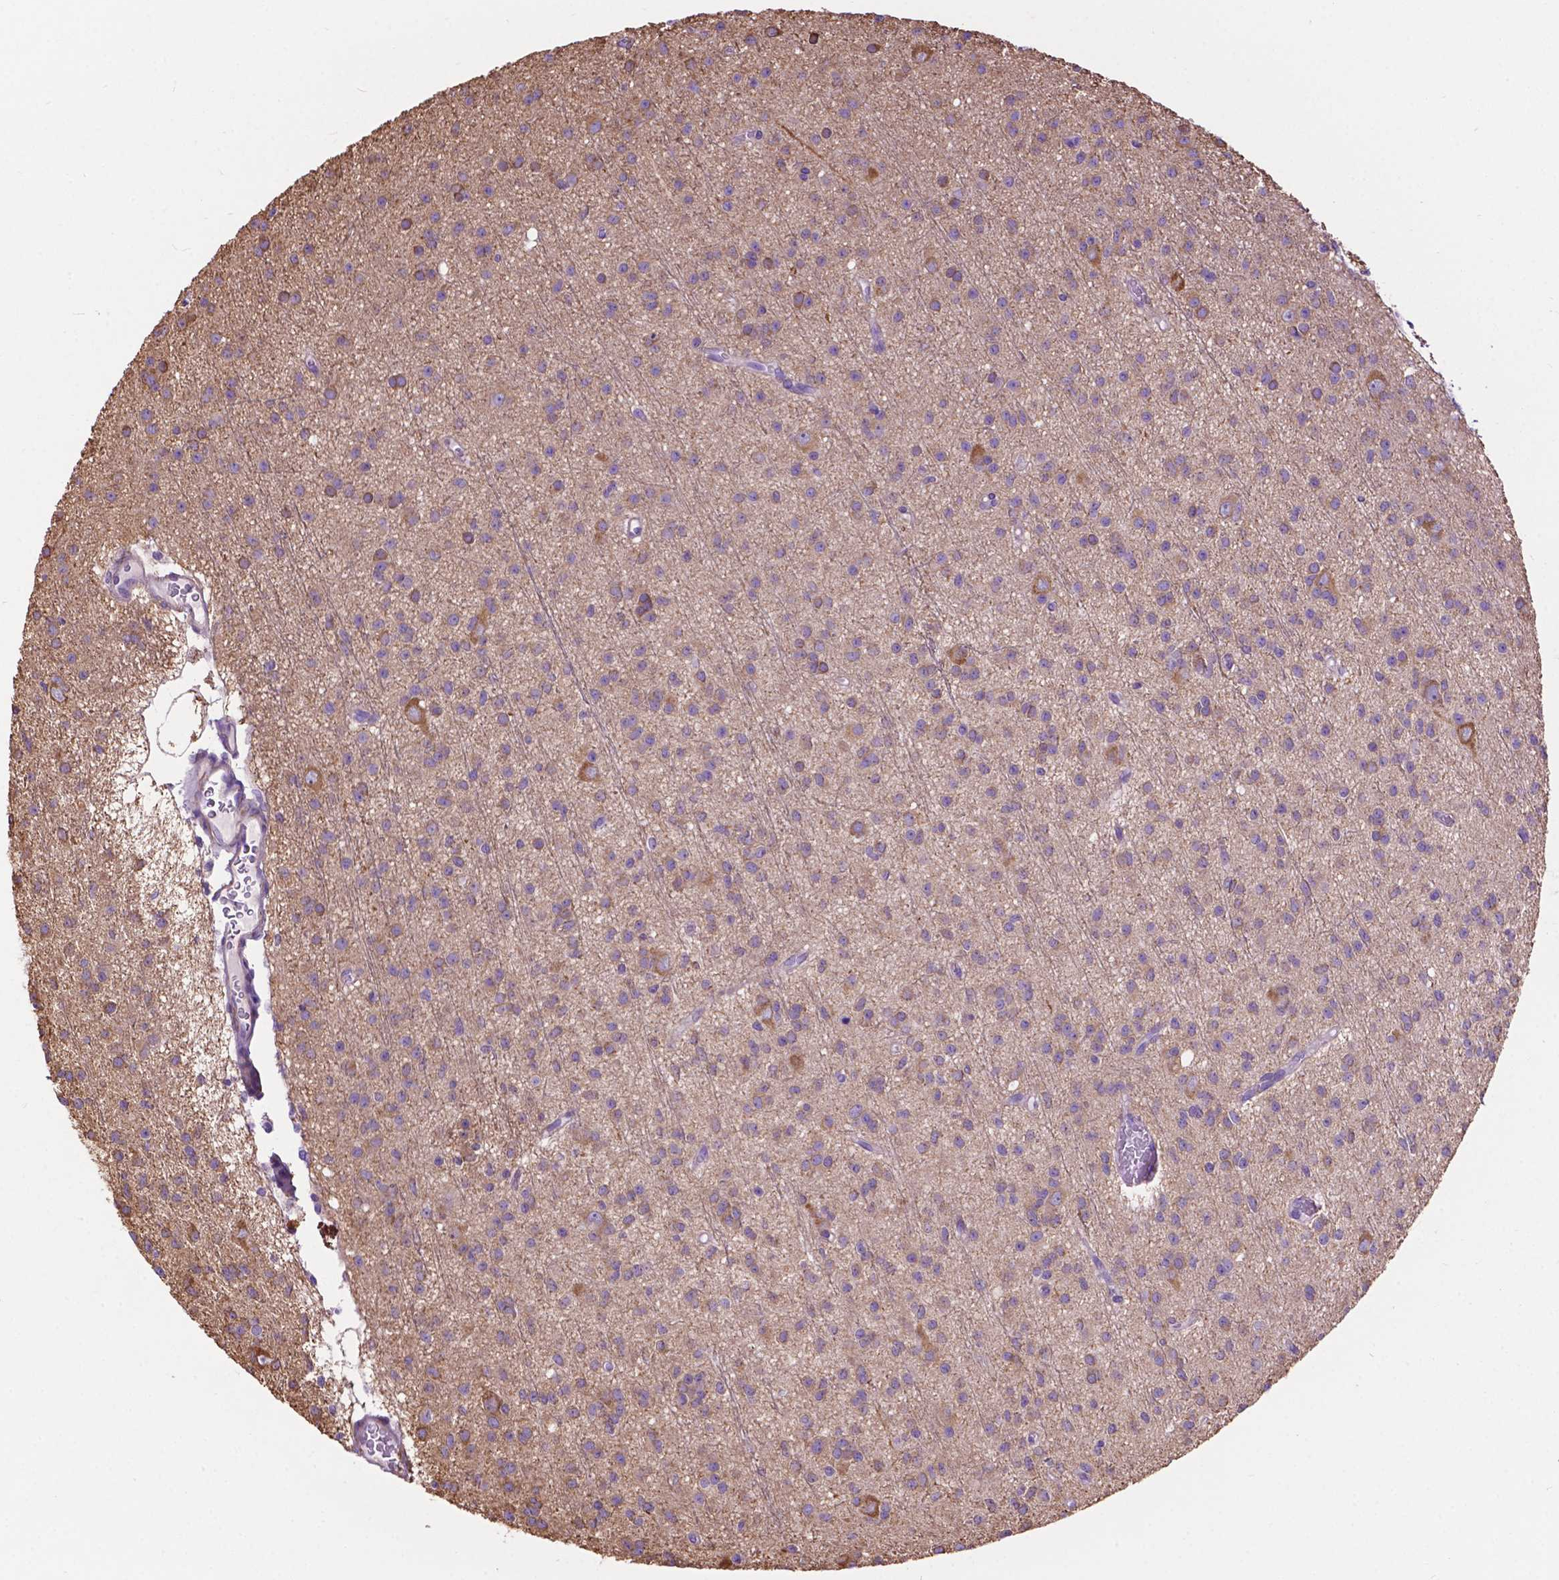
{"staining": {"intensity": "moderate", "quantity": "25%-75%", "location": "cytoplasmic/membranous"}, "tissue": "glioma", "cell_type": "Tumor cells", "image_type": "cancer", "snomed": [{"axis": "morphology", "description": "Glioma, malignant, Low grade"}, {"axis": "topography", "description": "Brain"}], "caption": "Tumor cells exhibit medium levels of moderate cytoplasmic/membranous positivity in about 25%-75% of cells in human low-grade glioma (malignant). Nuclei are stained in blue.", "gene": "PCDHA12", "patient": {"sex": "male", "age": 27}}